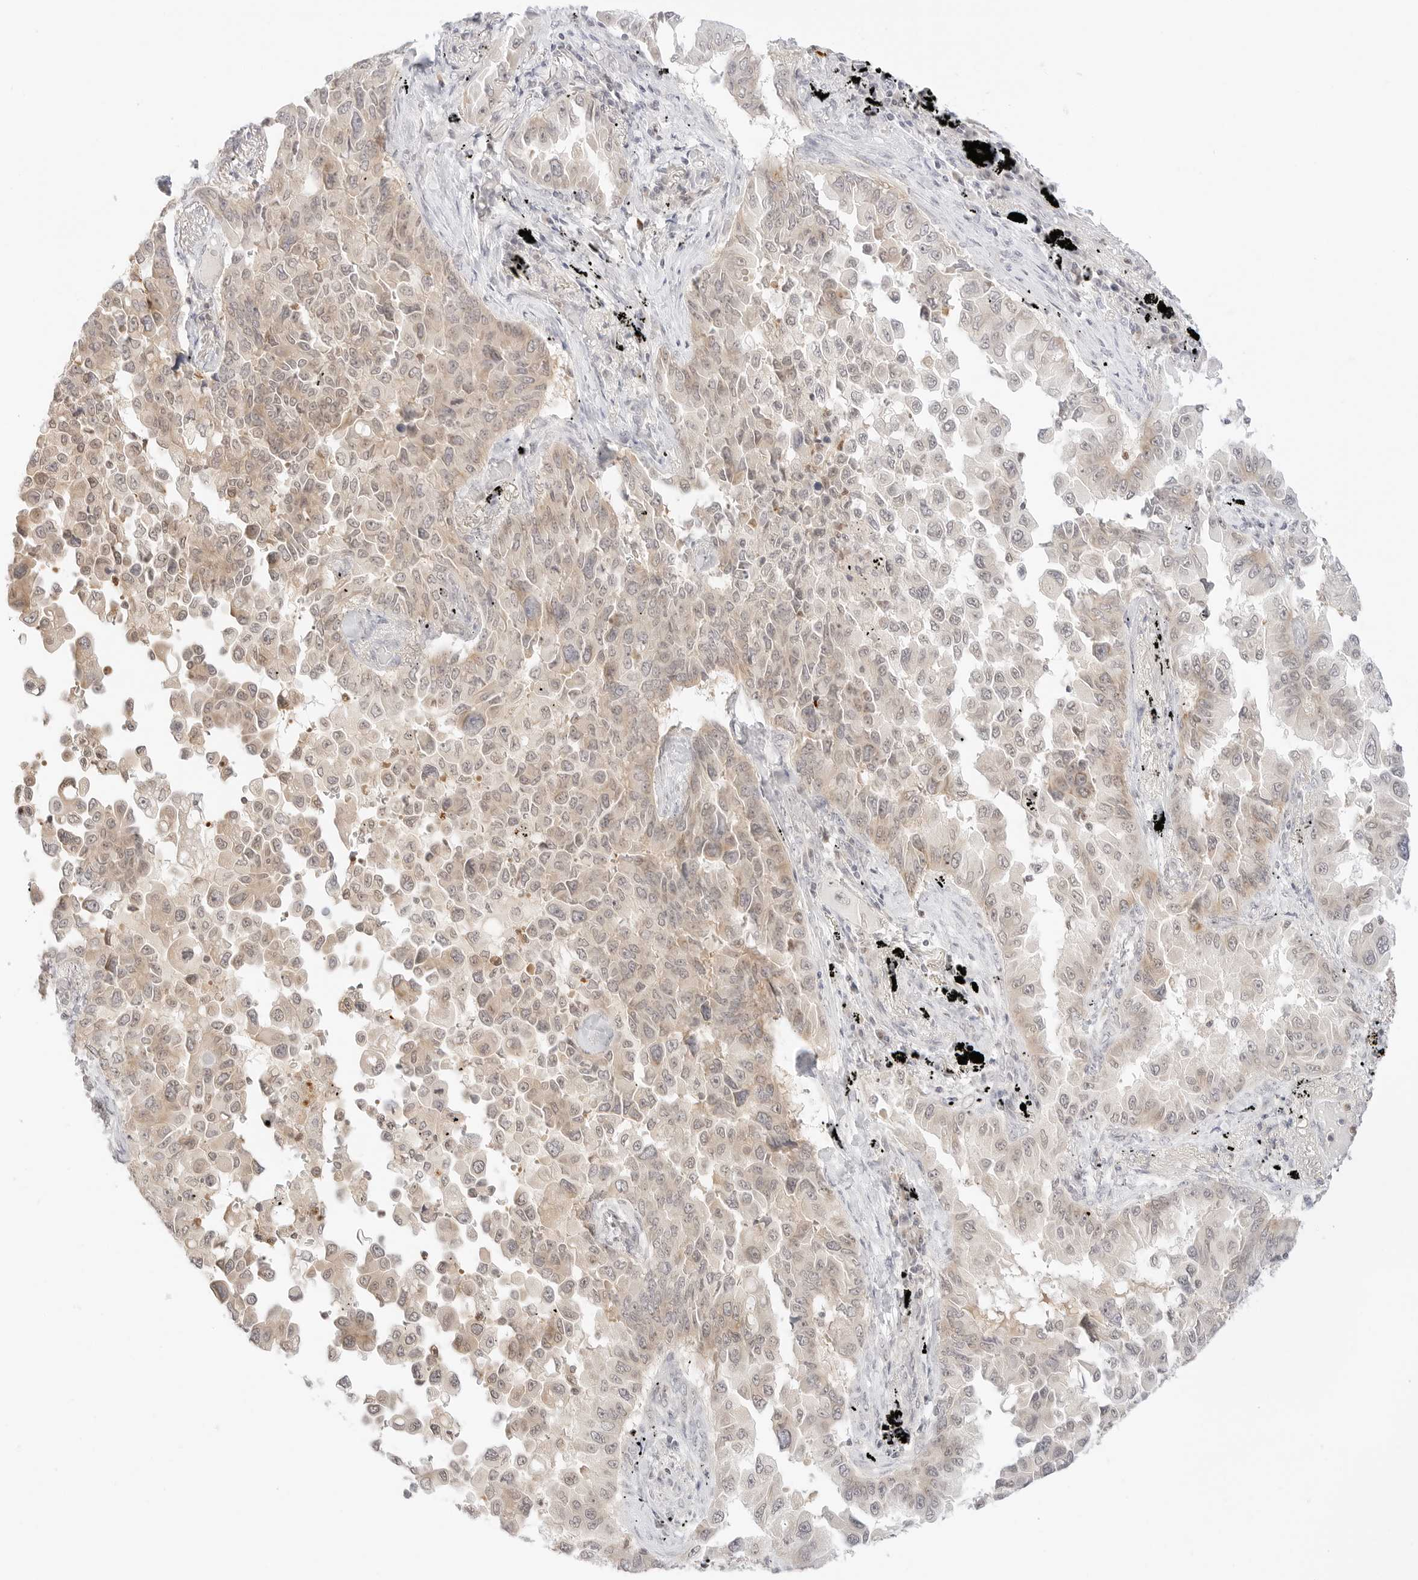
{"staining": {"intensity": "weak", "quantity": ">75%", "location": "cytoplasmic/membranous"}, "tissue": "lung cancer", "cell_type": "Tumor cells", "image_type": "cancer", "snomed": [{"axis": "morphology", "description": "Adenocarcinoma, NOS"}, {"axis": "topography", "description": "Lung"}], "caption": "Approximately >75% of tumor cells in human lung cancer exhibit weak cytoplasmic/membranous protein staining as visualized by brown immunohistochemical staining.", "gene": "GNAS", "patient": {"sex": "female", "age": 67}}